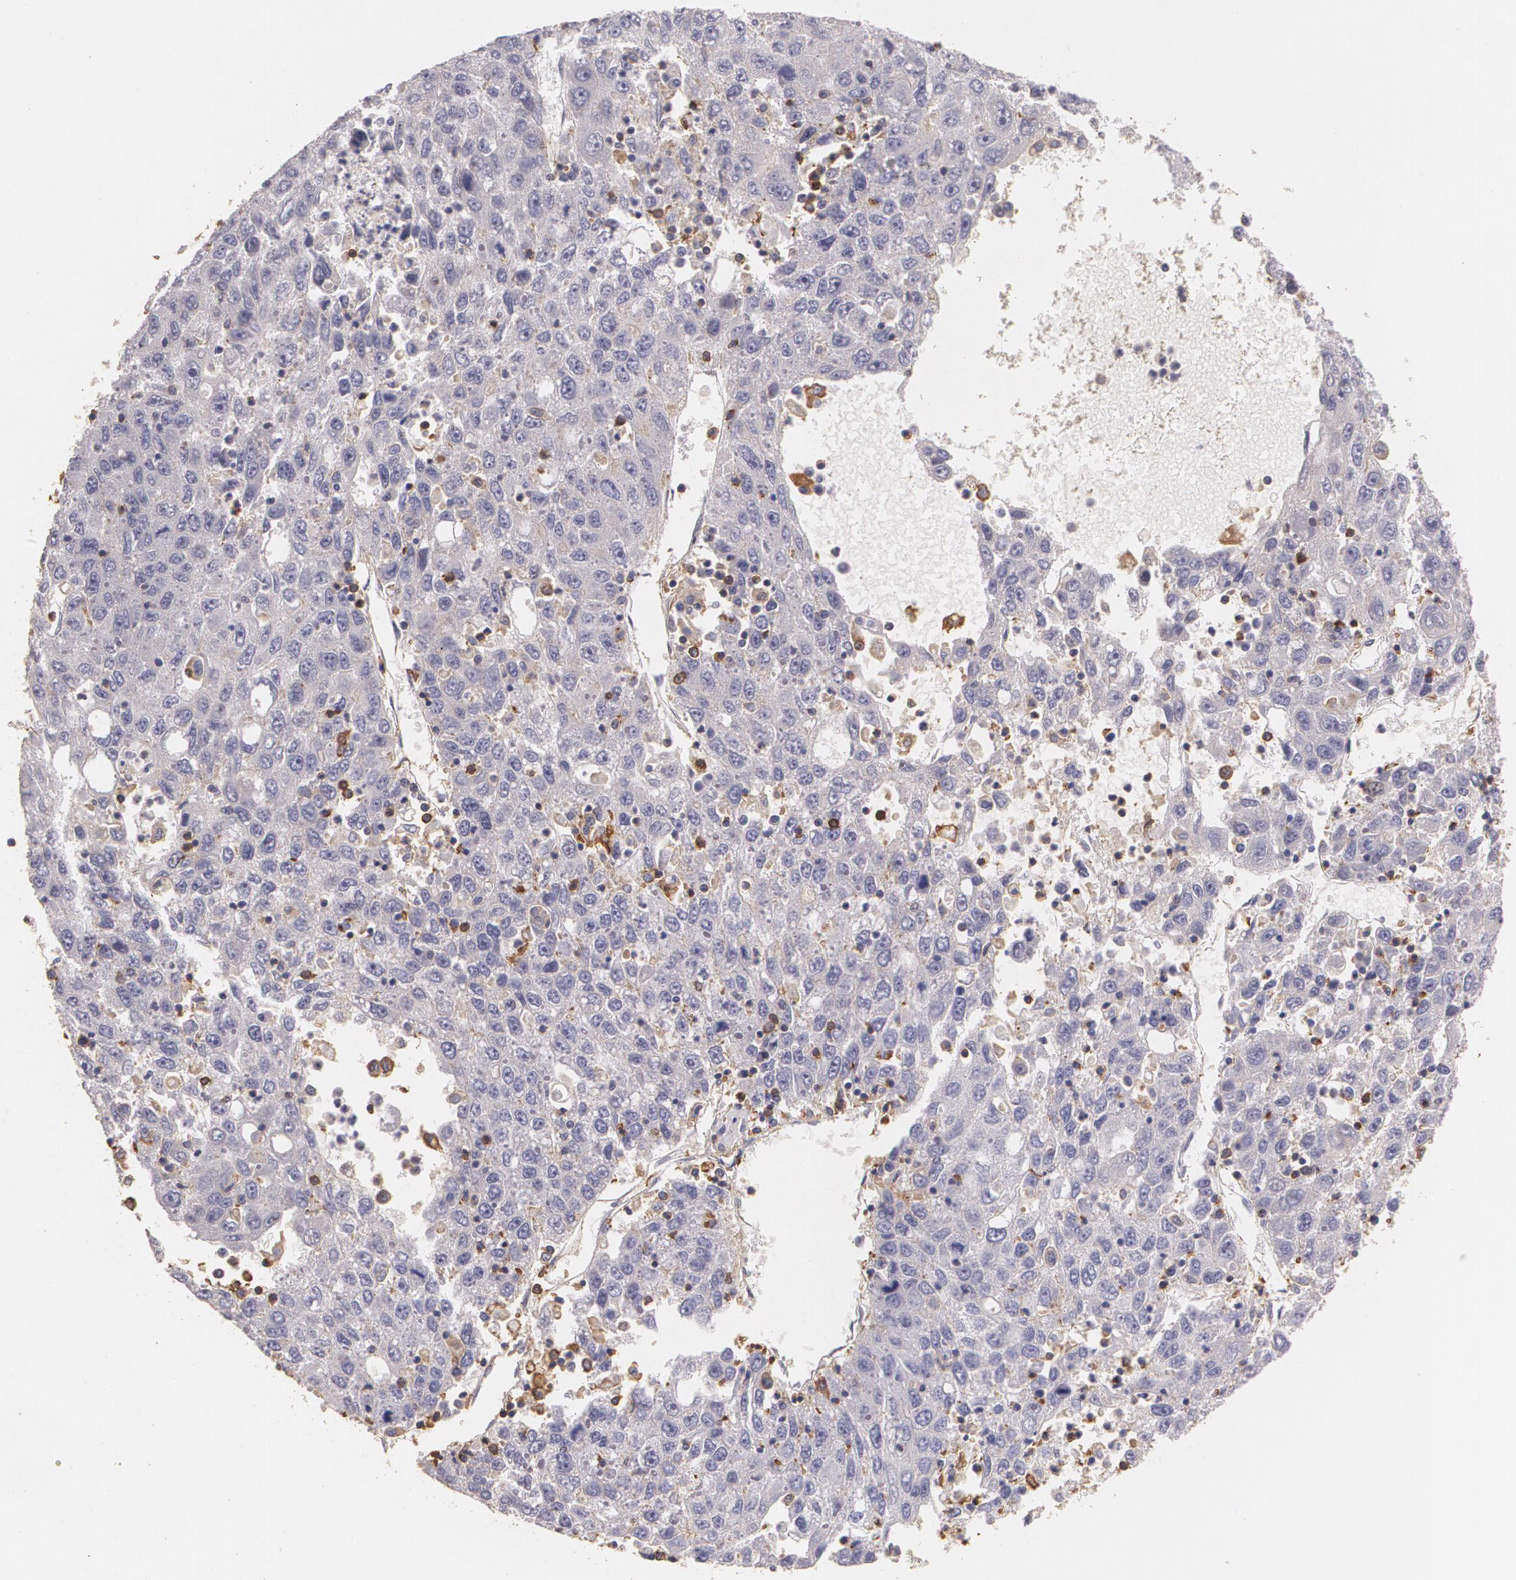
{"staining": {"intensity": "negative", "quantity": "none", "location": "none"}, "tissue": "liver cancer", "cell_type": "Tumor cells", "image_type": "cancer", "snomed": [{"axis": "morphology", "description": "Carcinoma, Hepatocellular, NOS"}, {"axis": "topography", "description": "Liver"}], "caption": "Liver cancer stained for a protein using immunohistochemistry exhibits no positivity tumor cells.", "gene": "TGFBR1", "patient": {"sex": "male", "age": 49}}